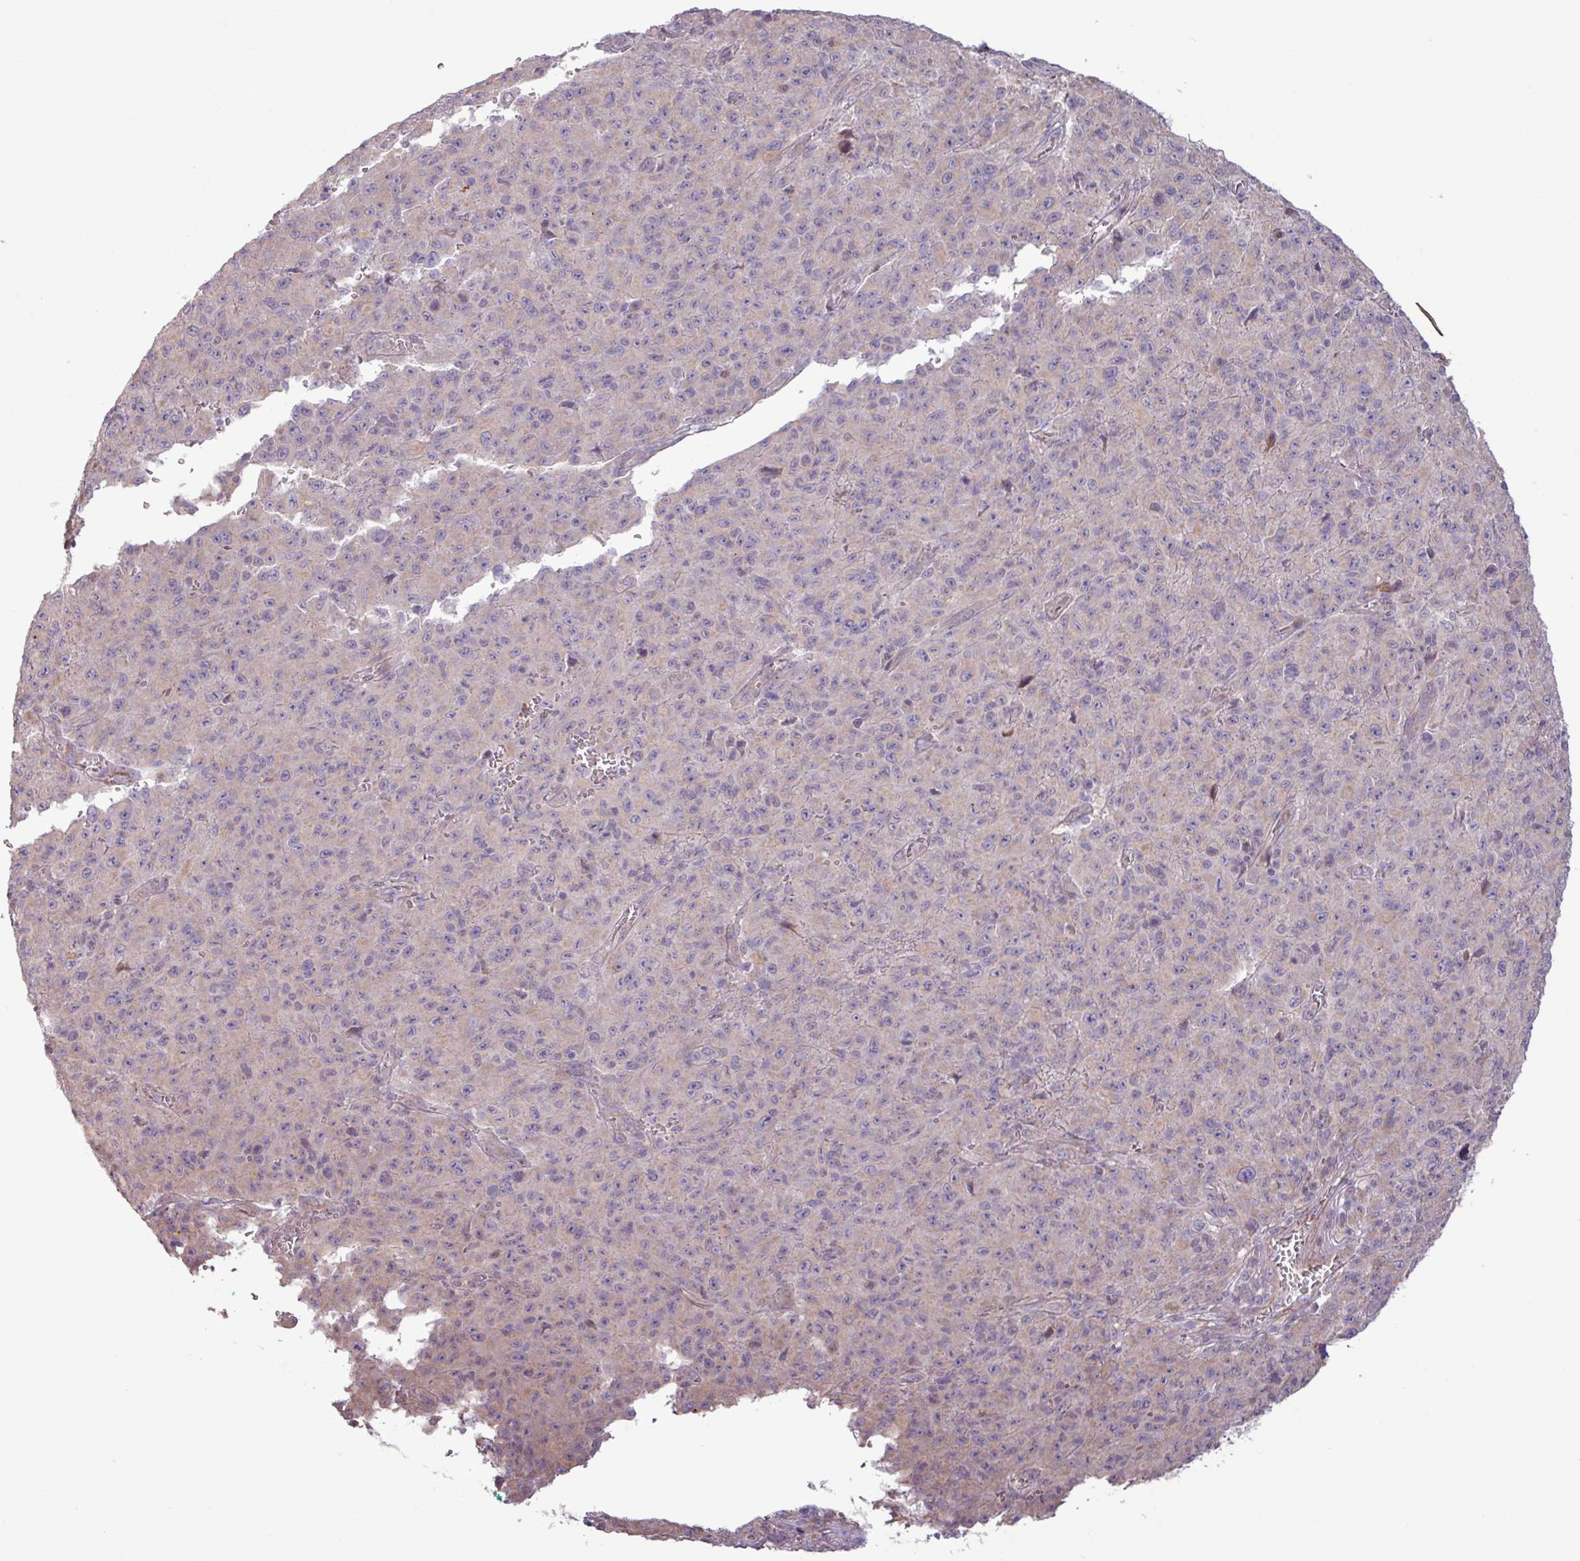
{"staining": {"intensity": "weak", "quantity": "25%-75%", "location": "cytoplasmic/membranous"}, "tissue": "melanoma", "cell_type": "Tumor cells", "image_type": "cancer", "snomed": [{"axis": "morphology", "description": "Malignant melanoma, NOS"}, {"axis": "topography", "description": "Skin"}], "caption": "The photomicrograph displays staining of malignant melanoma, revealing weak cytoplasmic/membranous protein staining (brown color) within tumor cells.", "gene": "PDPR", "patient": {"sex": "male", "age": 46}}